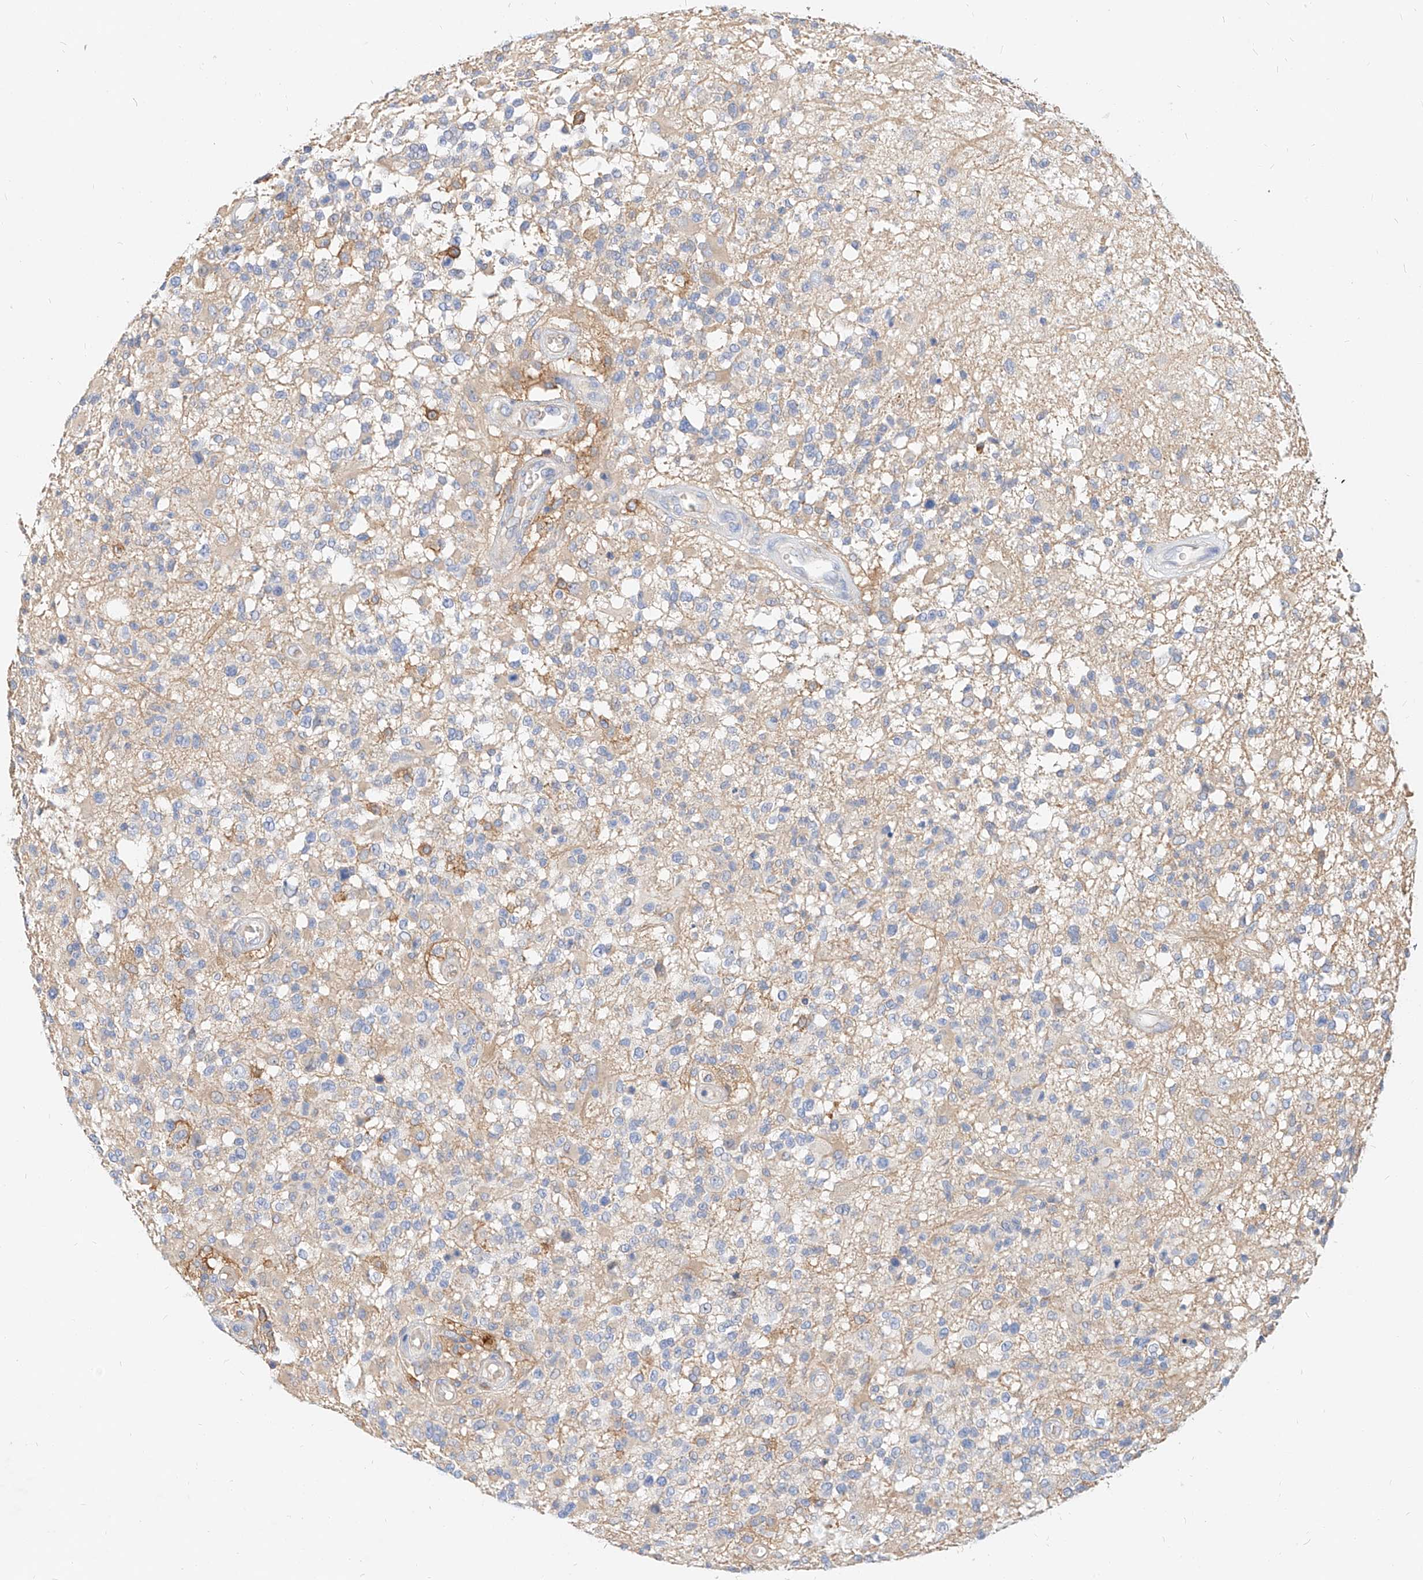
{"staining": {"intensity": "negative", "quantity": "none", "location": "none"}, "tissue": "glioma", "cell_type": "Tumor cells", "image_type": "cancer", "snomed": [{"axis": "morphology", "description": "Glioma, malignant, High grade"}, {"axis": "morphology", "description": "Glioblastoma, NOS"}, {"axis": "topography", "description": "Brain"}], "caption": "IHC histopathology image of glioma stained for a protein (brown), which exhibits no expression in tumor cells. (DAB (3,3'-diaminobenzidine) immunohistochemistry (IHC) with hematoxylin counter stain).", "gene": "NFAM1", "patient": {"sex": "male", "age": 60}}